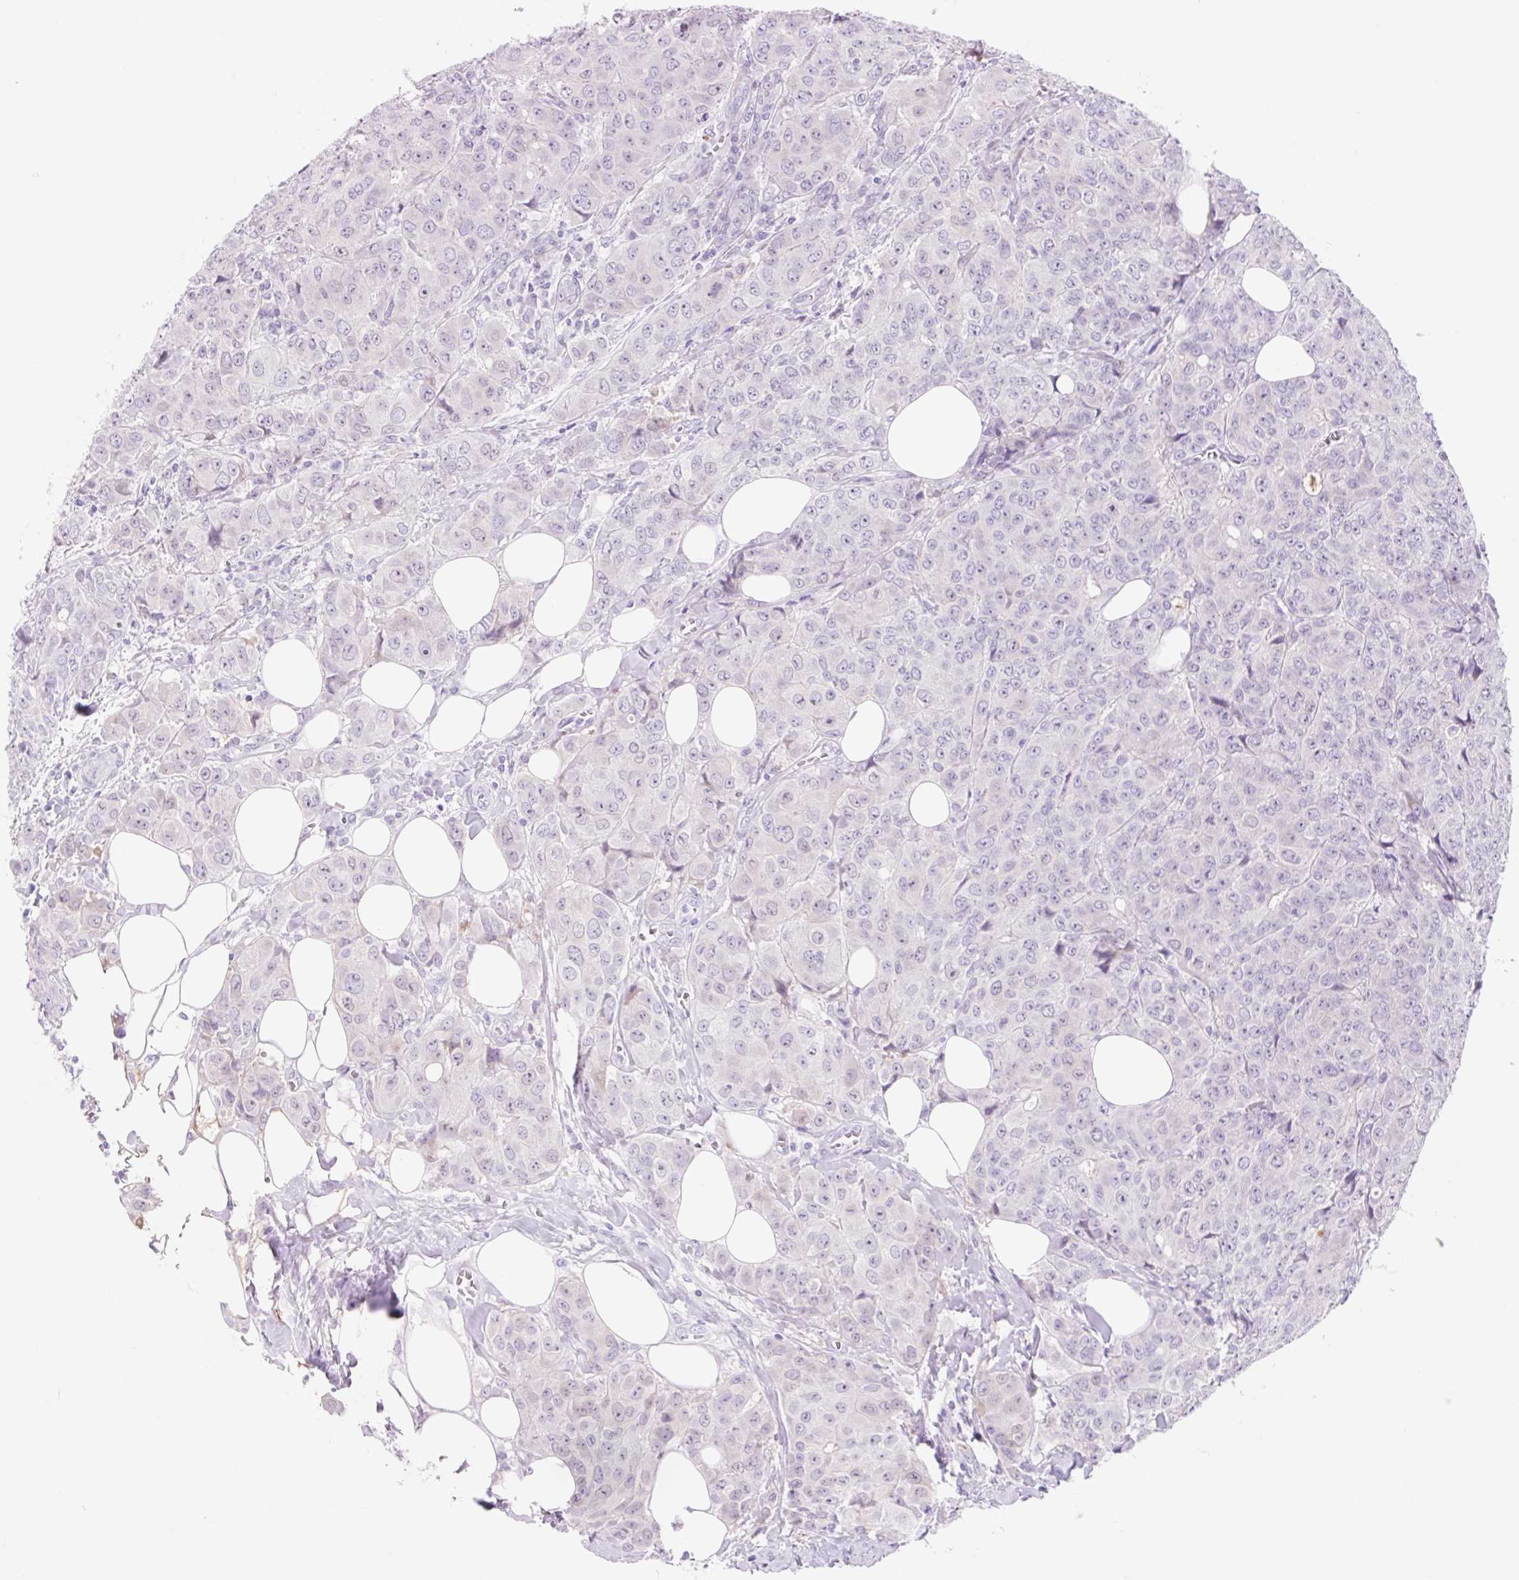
{"staining": {"intensity": "negative", "quantity": "none", "location": "none"}, "tissue": "breast cancer", "cell_type": "Tumor cells", "image_type": "cancer", "snomed": [{"axis": "morphology", "description": "Duct carcinoma"}, {"axis": "topography", "description": "Breast"}], "caption": "IHC micrograph of breast cancer (infiltrating ductal carcinoma) stained for a protein (brown), which shows no positivity in tumor cells.", "gene": "ZNF121", "patient": {"sex": "female", "age": 43}}